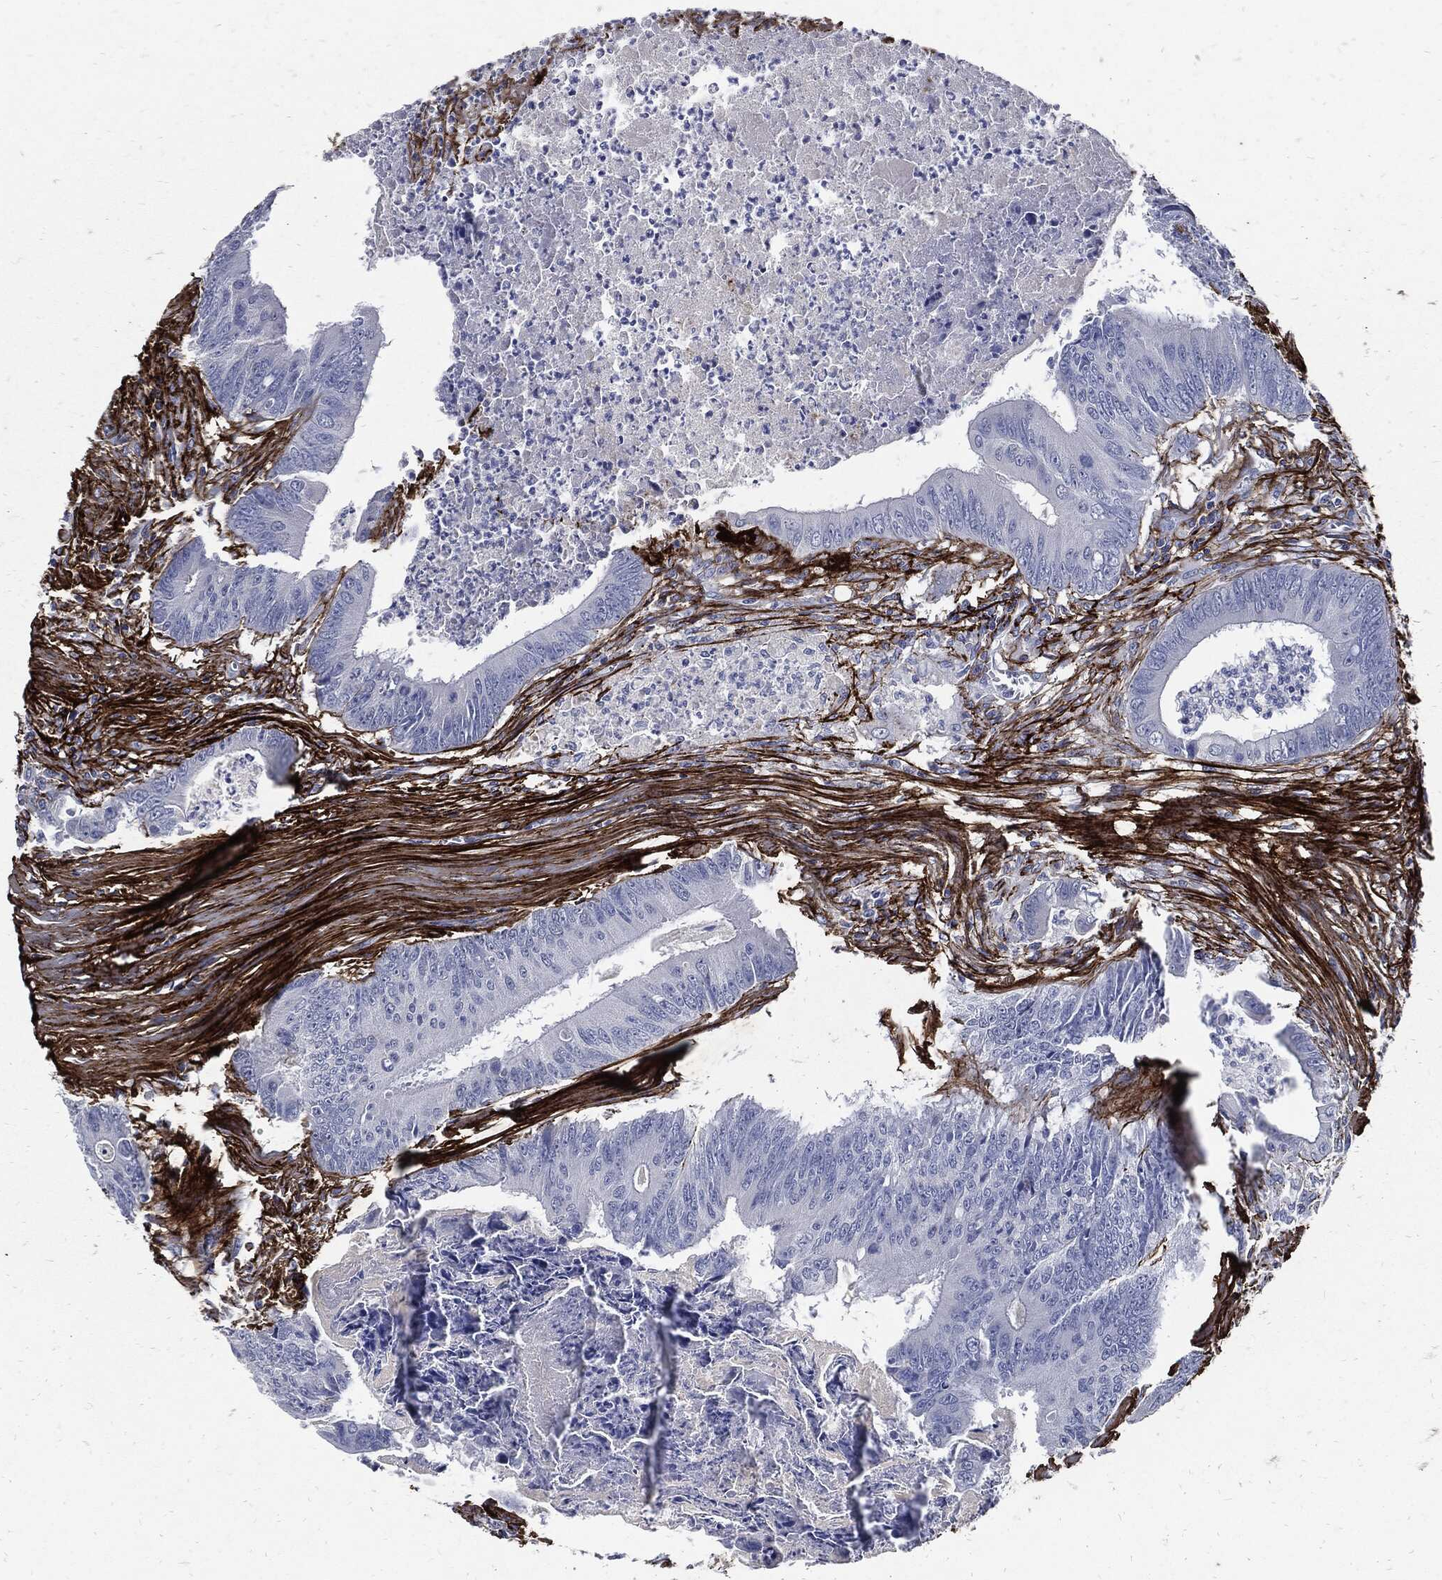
{"staining": {"intensity": "negative", "quantity": "none", "location": "none"}, "tissue": "colorectal cancer", "cell_type": "Tumor cells", "image_type": "cancer", "snomed": [{"axis": "morphology", "description": "Adenocarcinoma, NOS"}, {"axis": "topography", "description": "Colon"}], "caption": "Colorectal cancer (adenocarcinoma) was stained to show a protein in brown. There is no significant staining in tumor cells.", "gene": "FBN1", "patient": {"sex": "male", "age": 84}}